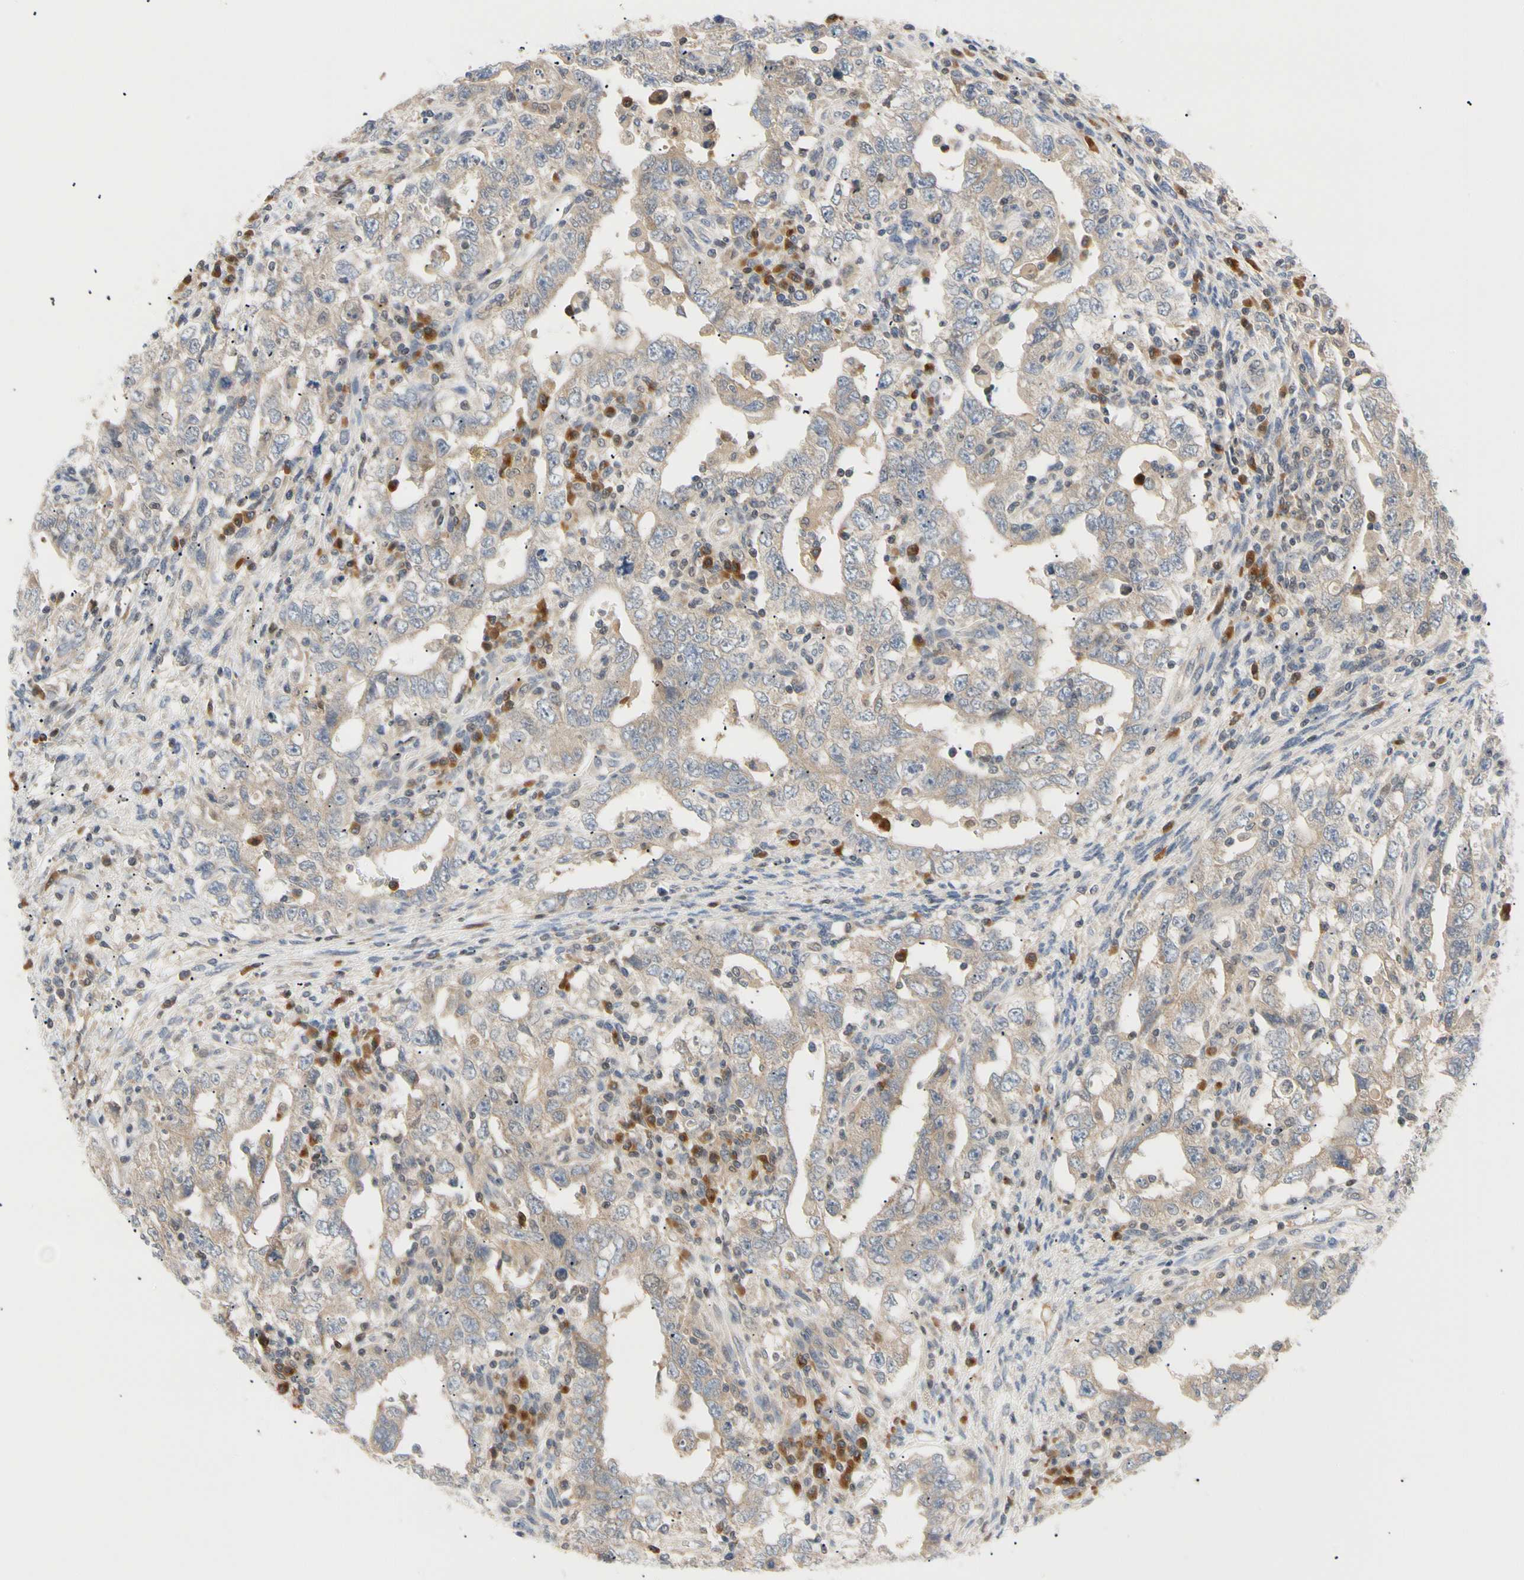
{"staining": {"intensity": "weak", "quantity": "25%-75%", "location": "cytoplasmic/membranous"}, "tissue": "testis cancer", "cell_type": "Tumor cells", "image_type": "cancer", "snomed": [{"axis": "morphology", "description": "Carcinoma, Embryonal, NOS"}, {"axis": "topography", "description": "Testis"}], "caption": "Brown immunohistochemical staining in testis cancer (embryonal carcinoma) shows weak cytoplasmic/membranous staining in approximately 25%-75% of tumor cells.", "gene": "SEC23B", "patient": {"sex": "male", "age": 26}}